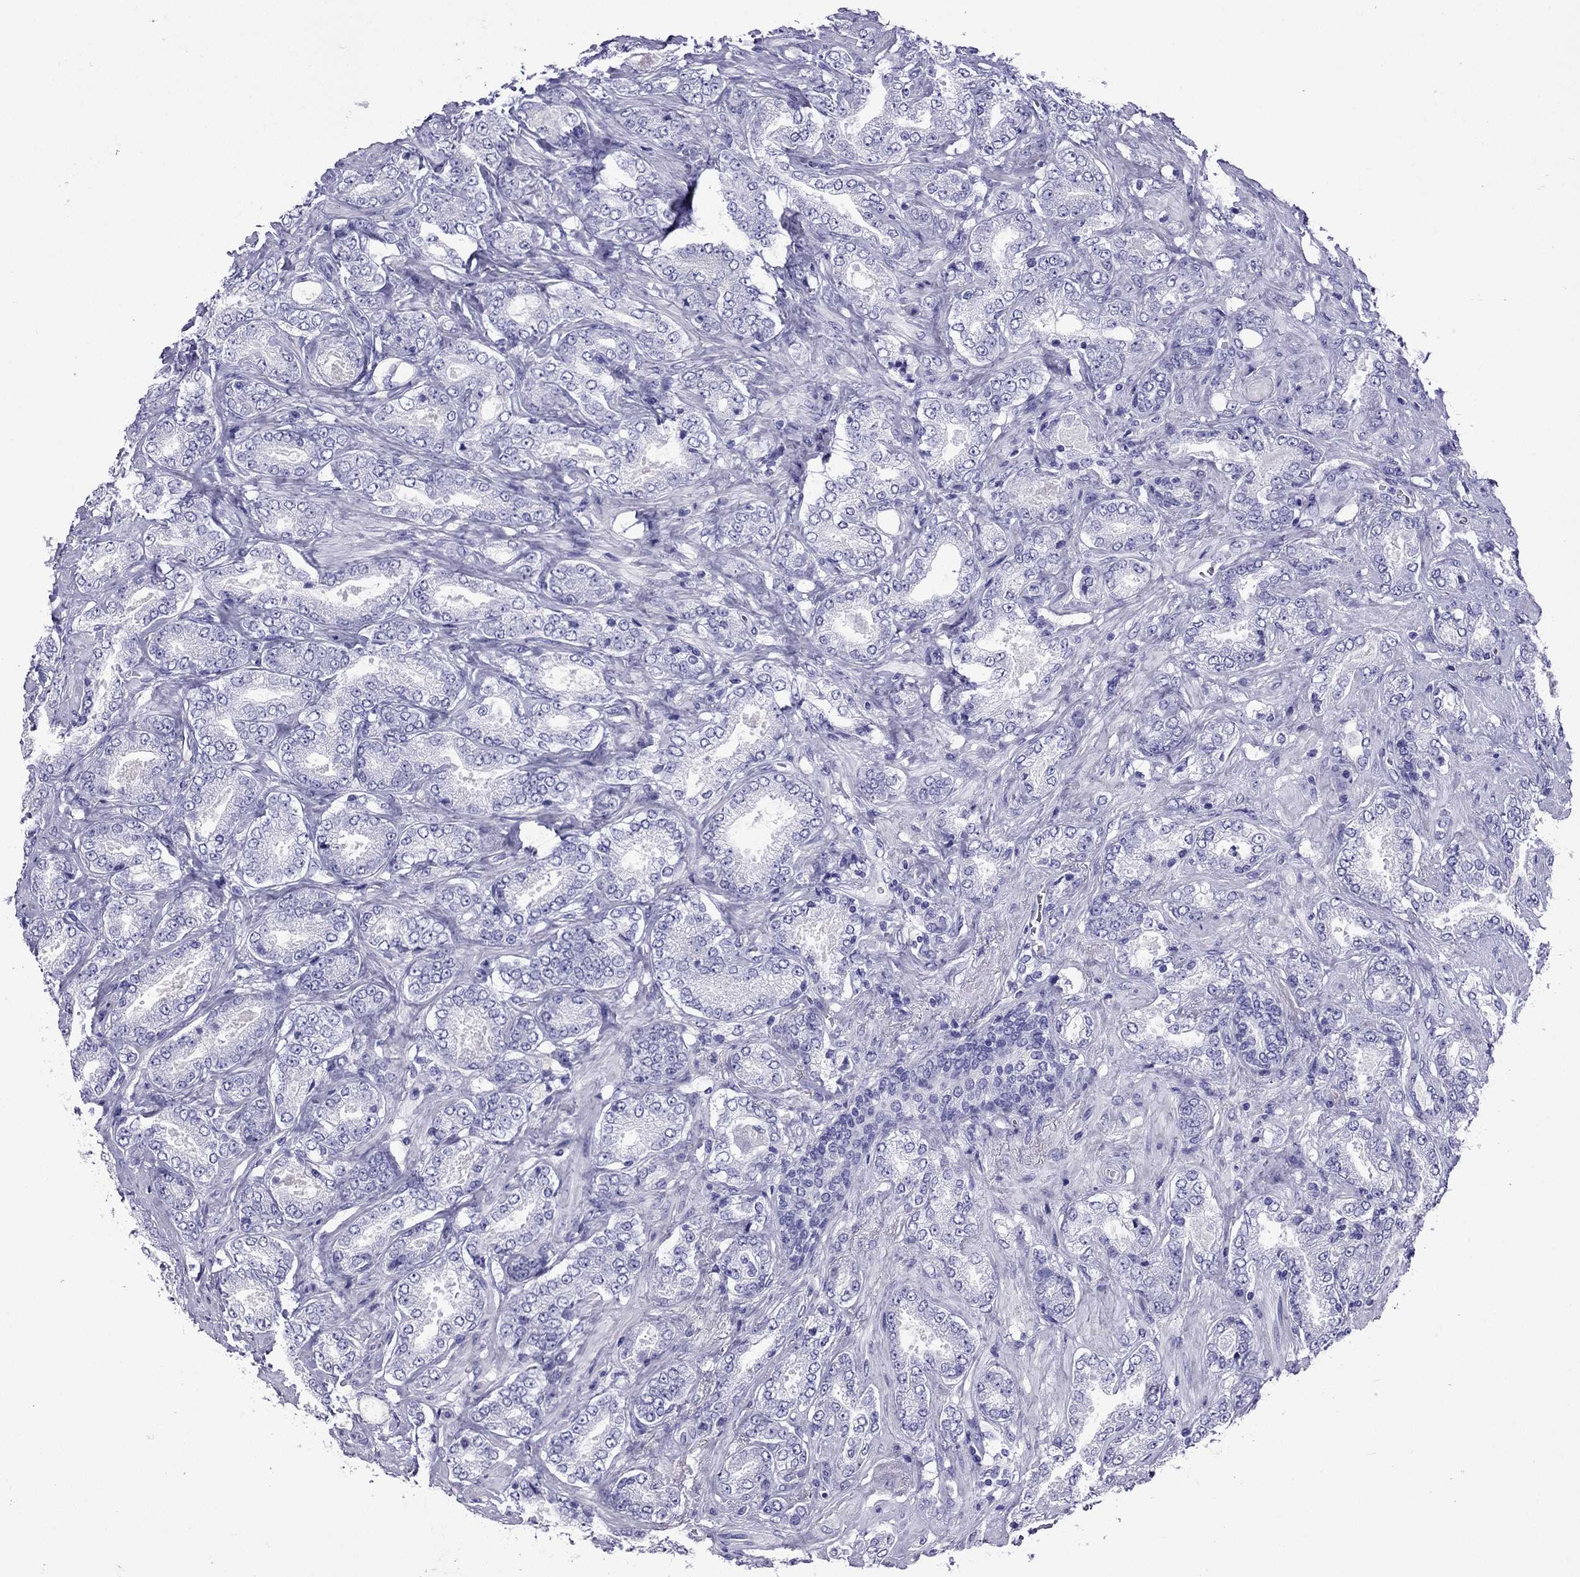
{"staining": {"intensity": "negative", "quantity": "none", "location": "none"}, "tissue": "prostate cancer", "cell_type": "Tumor cells", "image_type": "cancer", "snomed": [{"axis": "morphology", "description": "Adenocarcinoma, NOS"}, {"axis": "topography", "description": "Prostate"}], "caption": "The histopathology image displays no significant staining in tumor cells of prostate cancer.", "gene": "ARR3", "patient": {"sex": "male", "age": 64}}